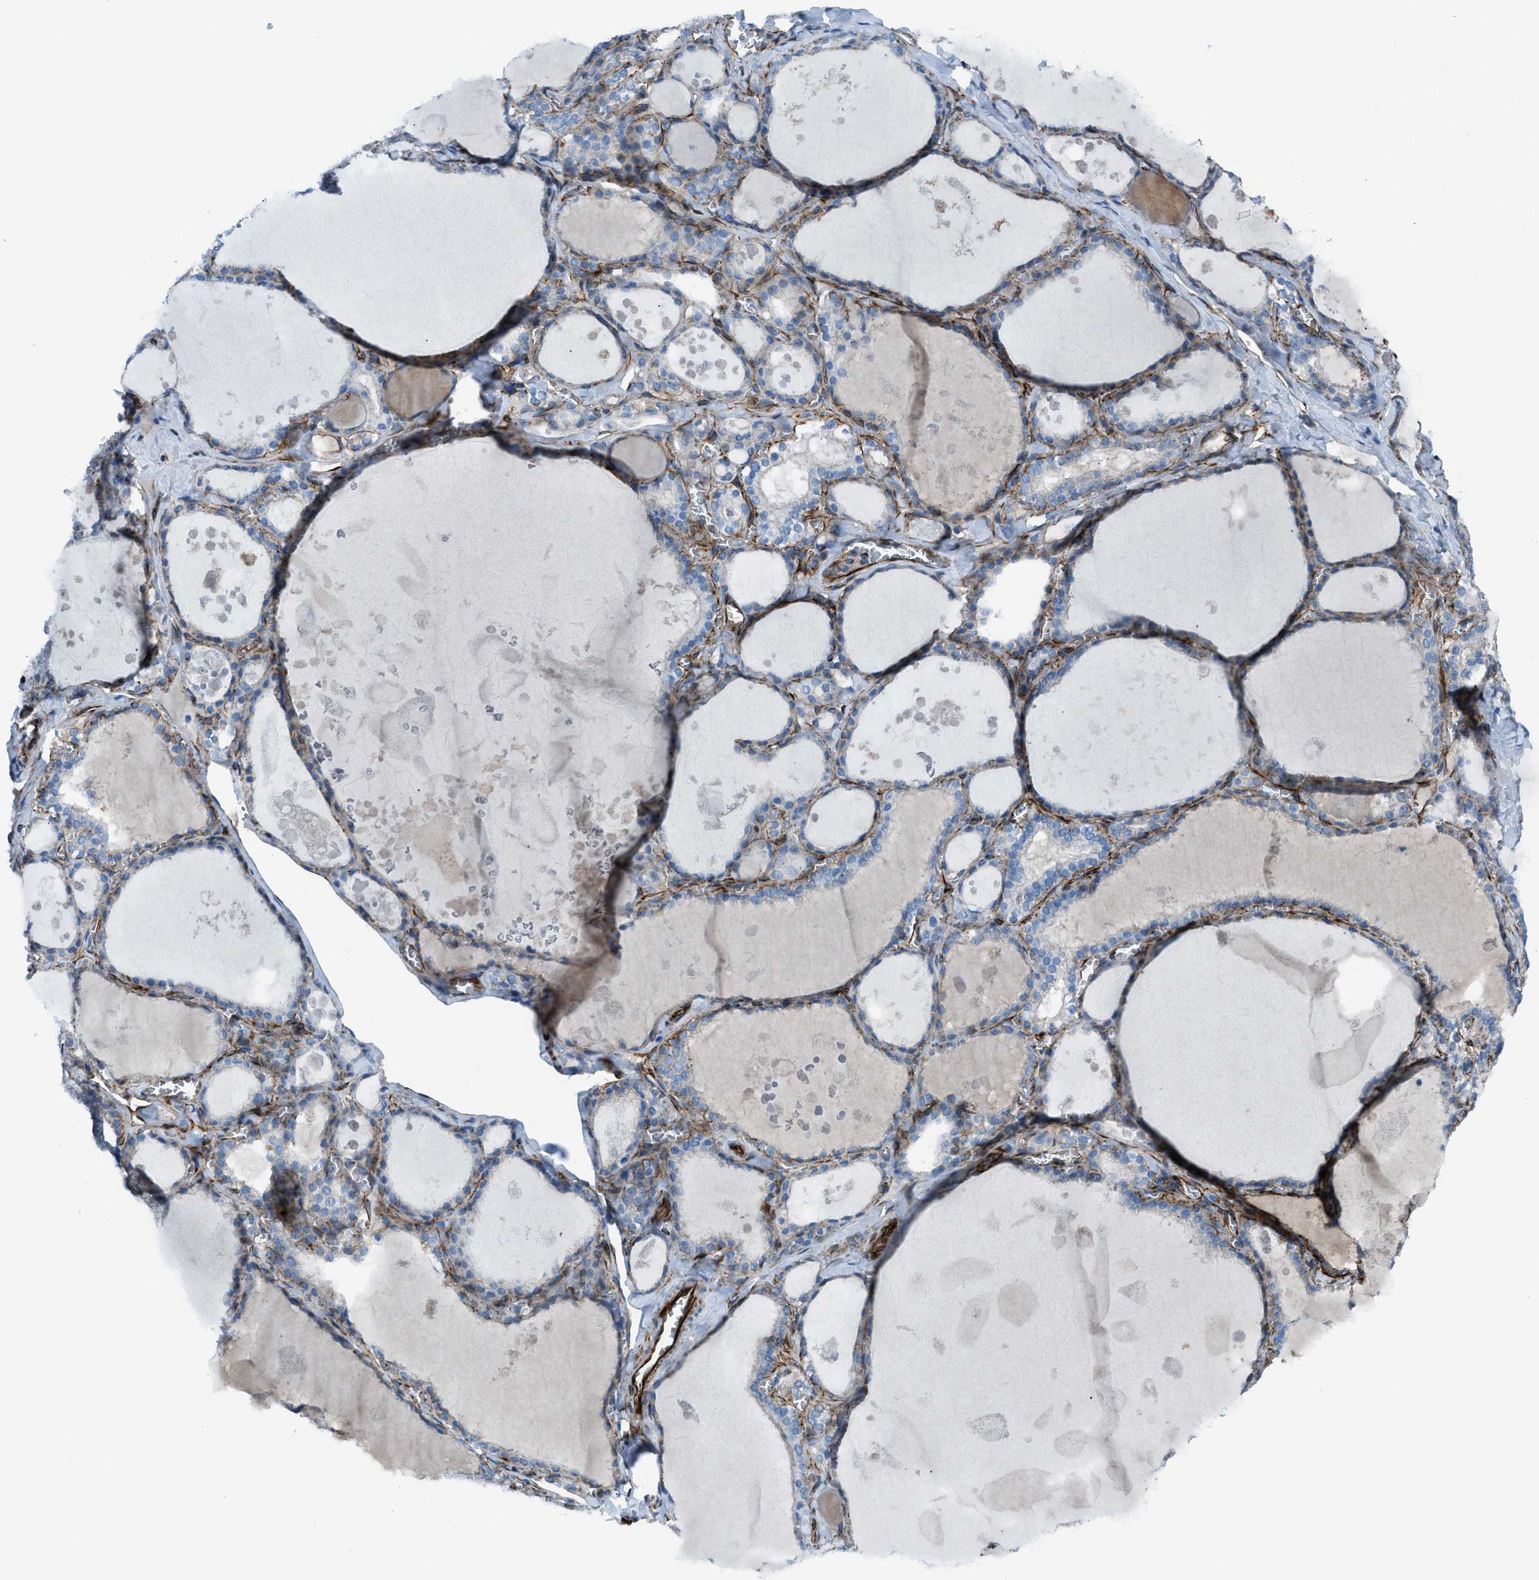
{"staining": {"intensity": "weak", "quantity": "25%-75%", "location": "cytoplasmic/membranous"}, "tissue": "thyroid gland", "cell_type": "Glandular cells", "image_type": "normal", "snomed": [{"axis": "morphology", "description": "Normal tissue, NOS"}, {"axis": "topography", "description": "Thyroid gland"}], "caption": "Unremarkable thyroid gland reveals weak cytoplasmic/membranous staining in about 25%-75% of glandular cells, visualized by immunohistochemistry.", "gene": "CABP7", "patient": {"sex": "male", "age": 56}}